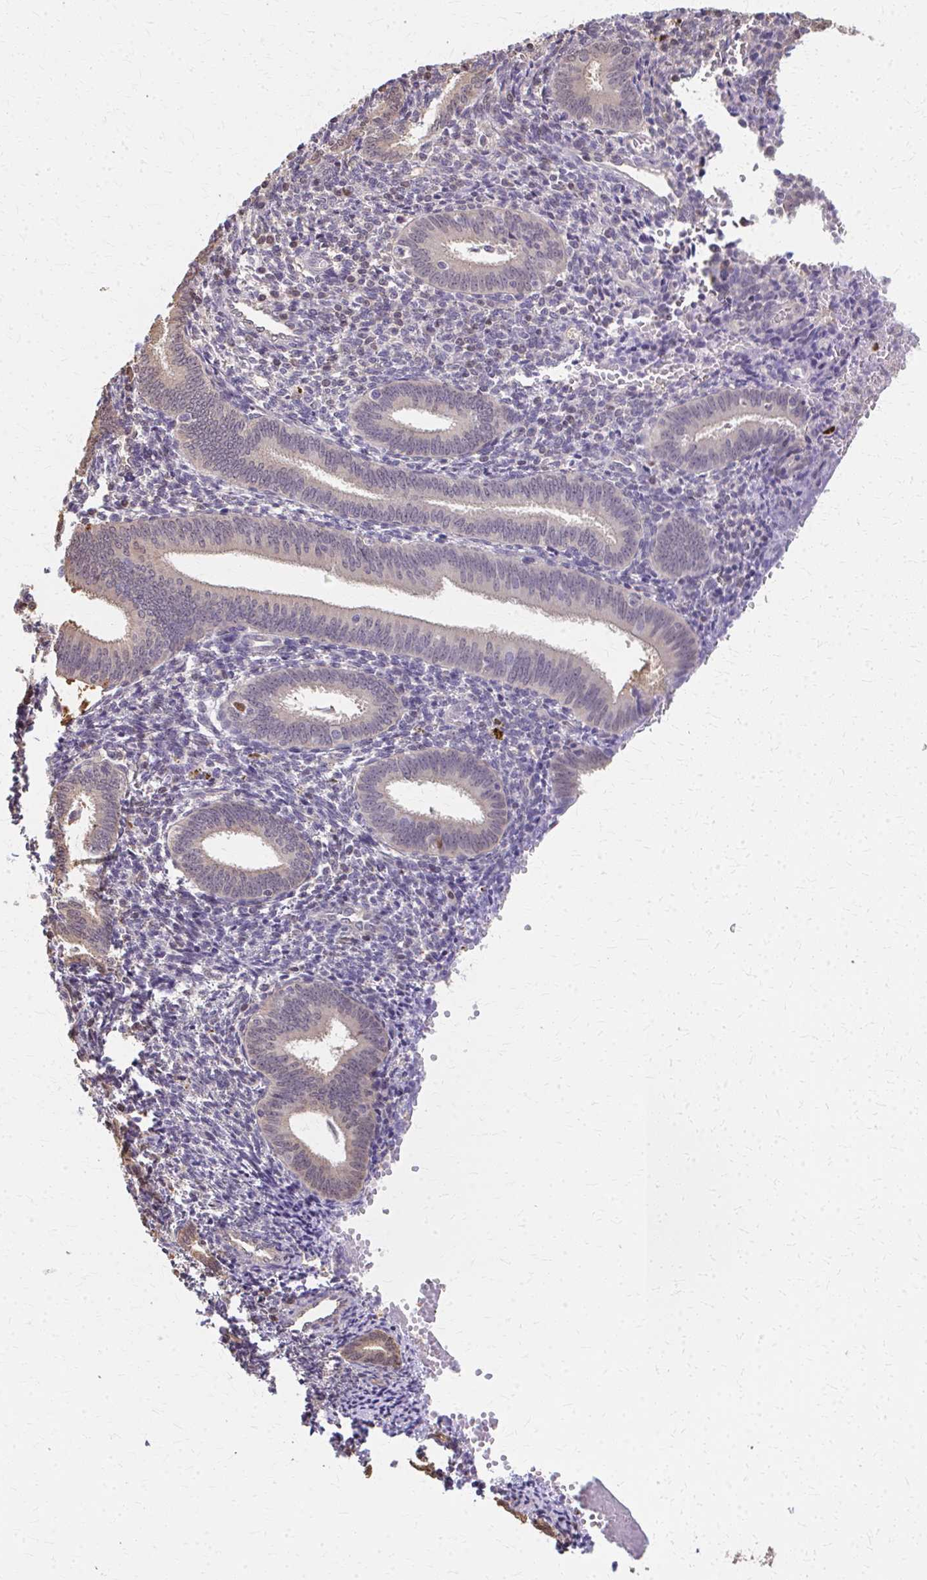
{"staining": {"intensity": "negative", "quantity": "none", "location": "none"}, "tissue": "endometrium", "cell_type": "Cells in endometrial stroma", "image_type": "normal", "snomed": [{"axis": "morphology", "description": "Normal tissue, NOS"}, {"axis": "topography", "description": "Endometrium"}], "caption": "This is an IHC image of unremarkable endometrium. There is no expression in cells in endometrial stroma.", "gene": "RABGAP1L", "patient": {"sex": "female", "age": 41}}